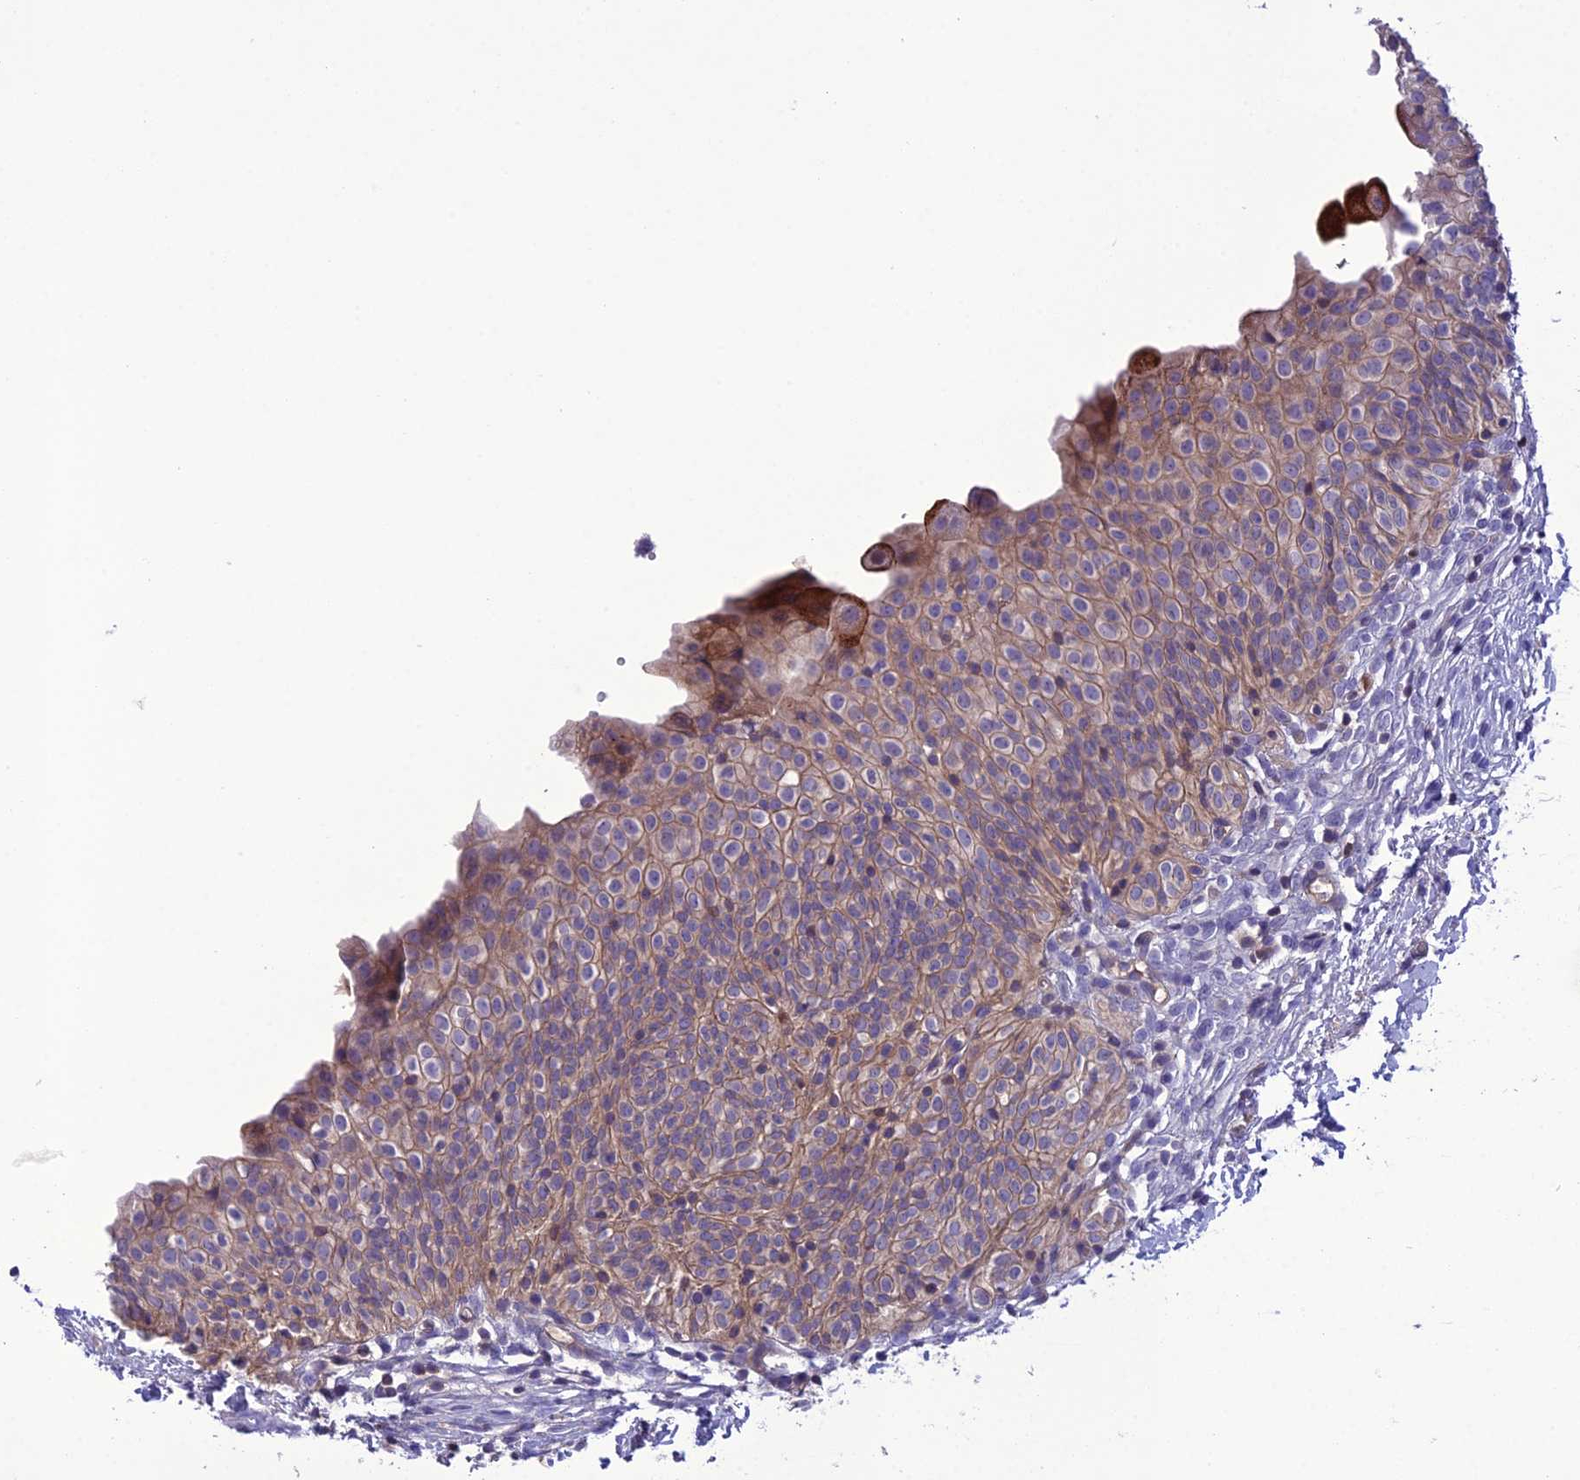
{"staining": {"intensity": "moderate", "quantity": ">75%", "location": "cytoplasmic/membranous"}, "tissue": "urinary bladder", "cell_type": "Urothelial cells", "image_type": "normal", "snomed": [{"axis": "morphology", "description": "Normal tissue, NOS"}, {"axis": "topography", "description": "Urinary bladder"}], "caption": "Brown immunohistochemical staining in normal human urinary bladder shows moderate cytoplasmic/membranous expression in approximately >75% of urothelial cells. The staining was performed using DAB to visualize the protein expression in brown, while the nuclei were stained in blue with hematoxylin (Magnification: 20x).", "gene": "GDF6", "patient": {"sex": "male", "age": 55}}